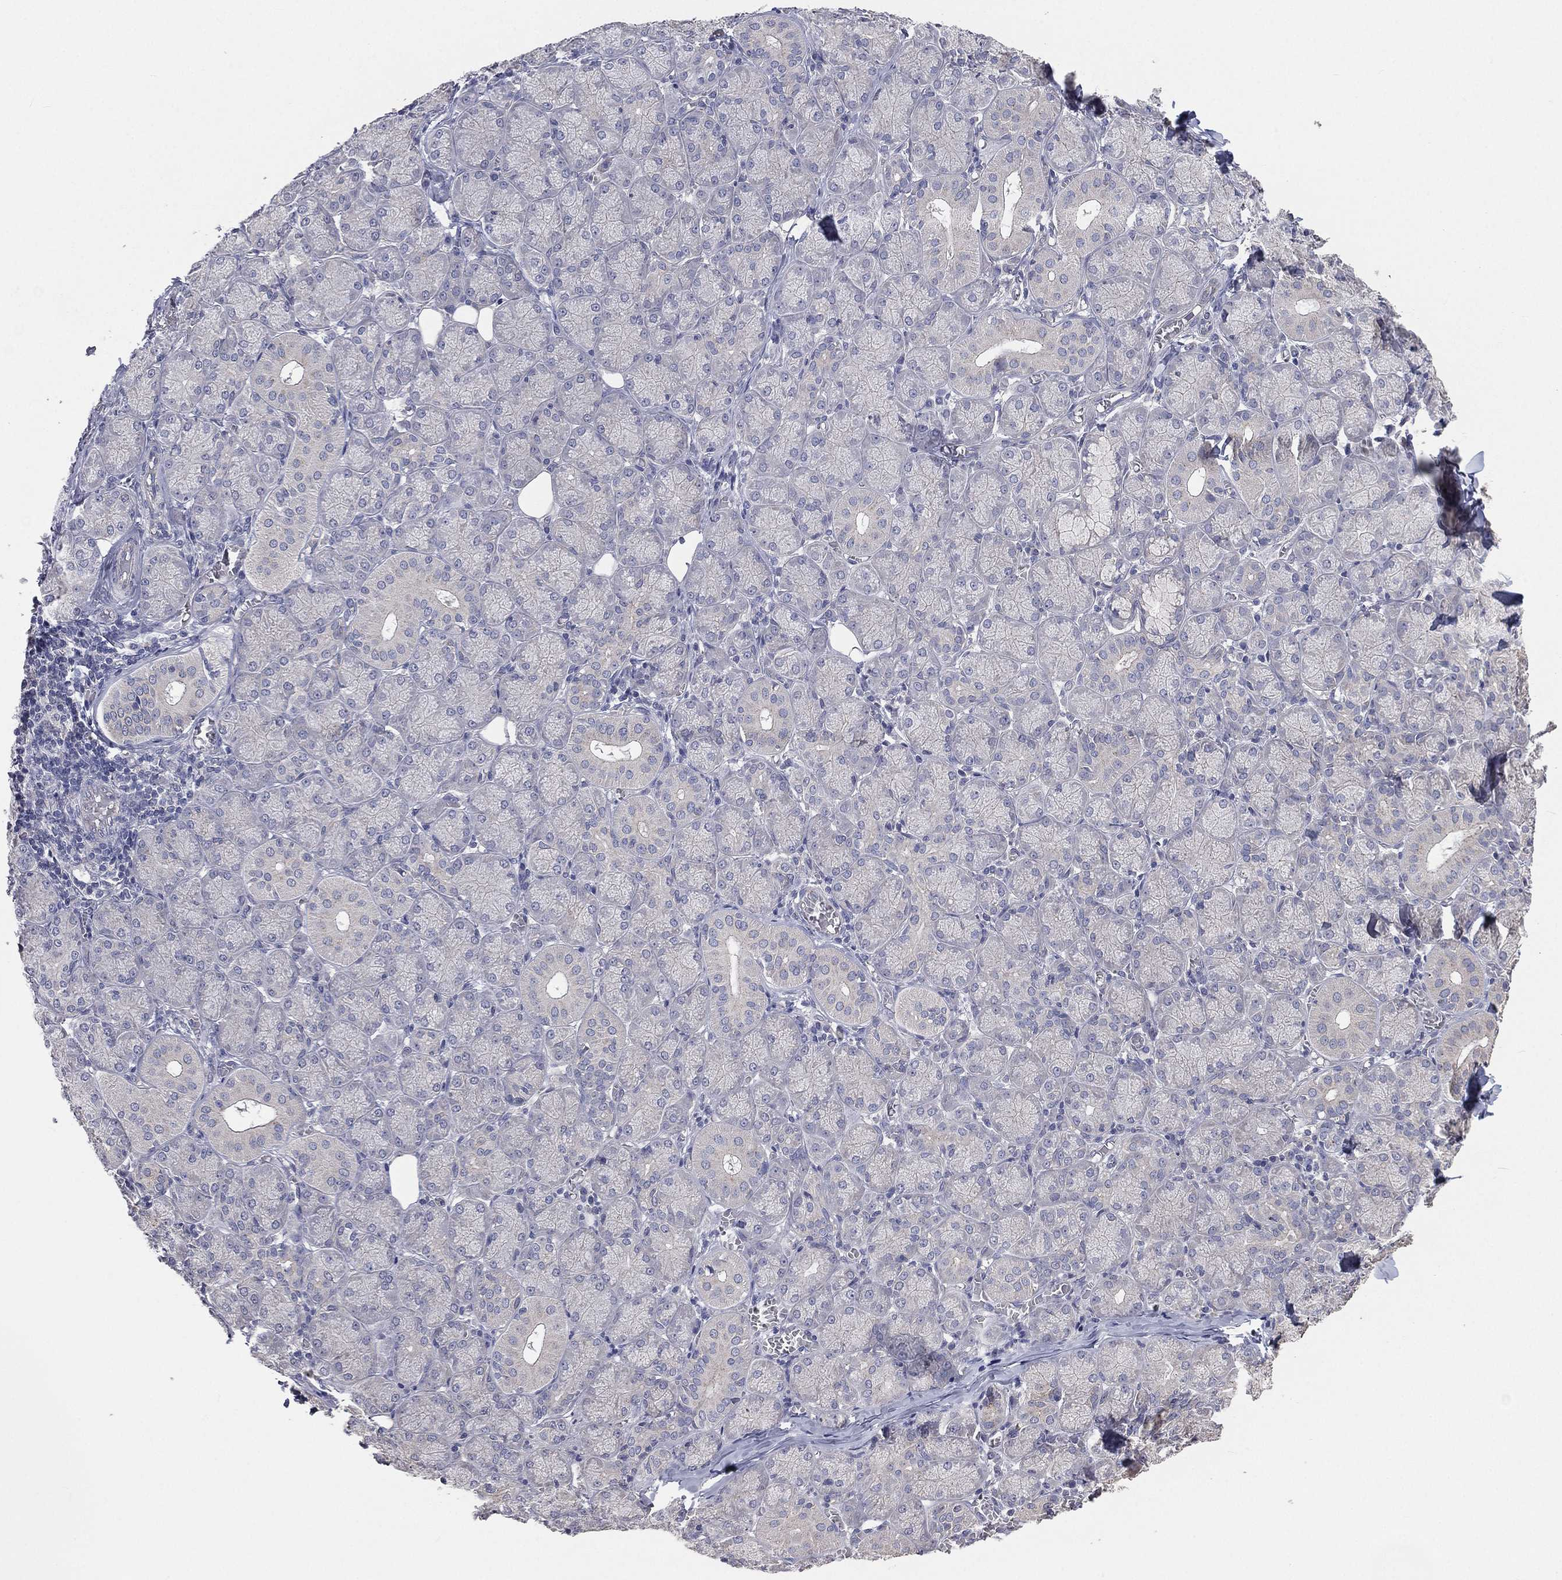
{"staining": {"intensity": "negative", "quantity": "none", "location": "none"}, "tissue": "salivary gland", "cell_type": "Glandular cells", "image_type": "normal", "snomed": [{"axis": "morphology", "description": "Normal tissue, NOS"}, {"axis": "topography", "description": "Salivary gland"}, {"axis": "topography", "description": "Peripheral nerve tissue"}], "caption": "Immunohistochemistry (IHC) image of unremarkable salivary gland stained for a protein (brown), which demonstrates no expression in glandular cells. Nuclei are stained in blue.", "gene": "CROCC", "patient": {"sex": "female", "age": 24}}